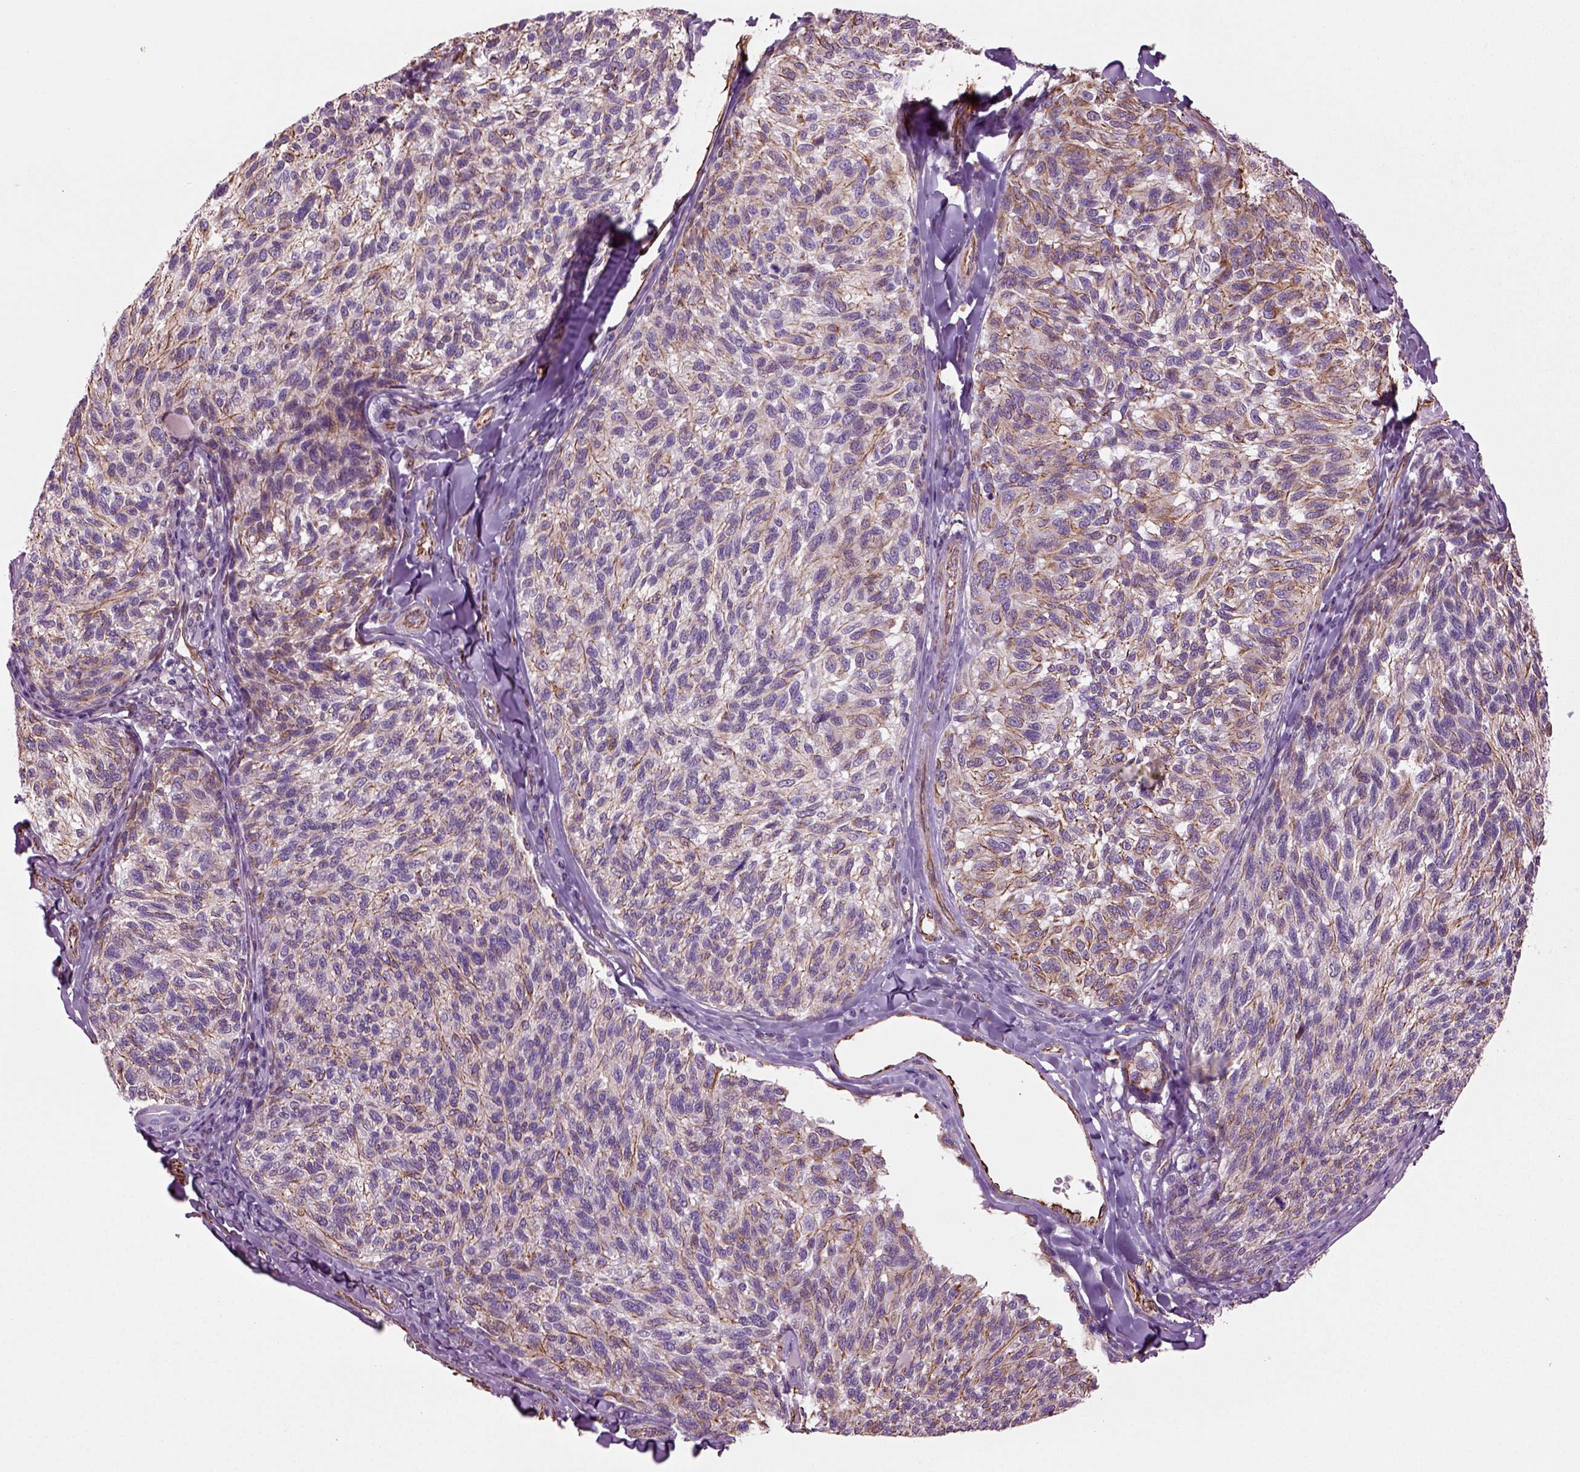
{"staining": {"intensity": "strong", "quantity": "<25%", "location": "cytoplasmic/membranous"}, "tissue": "melanoma", "cell_type": "Tumor cells", "image_type": "cancer", "snomed": [{"axis": "morphology", "description": "Malignant melanoma, NOS"}, {"axis": "topography", "description": "Skin"}], "caption": "Protein staining of melanoma tissue reveals strong cytoplasmic/membranous expression in about <25% of tumor cells.", "gene": "ACER3", "patient": {"sex": "female", "age": 73}}